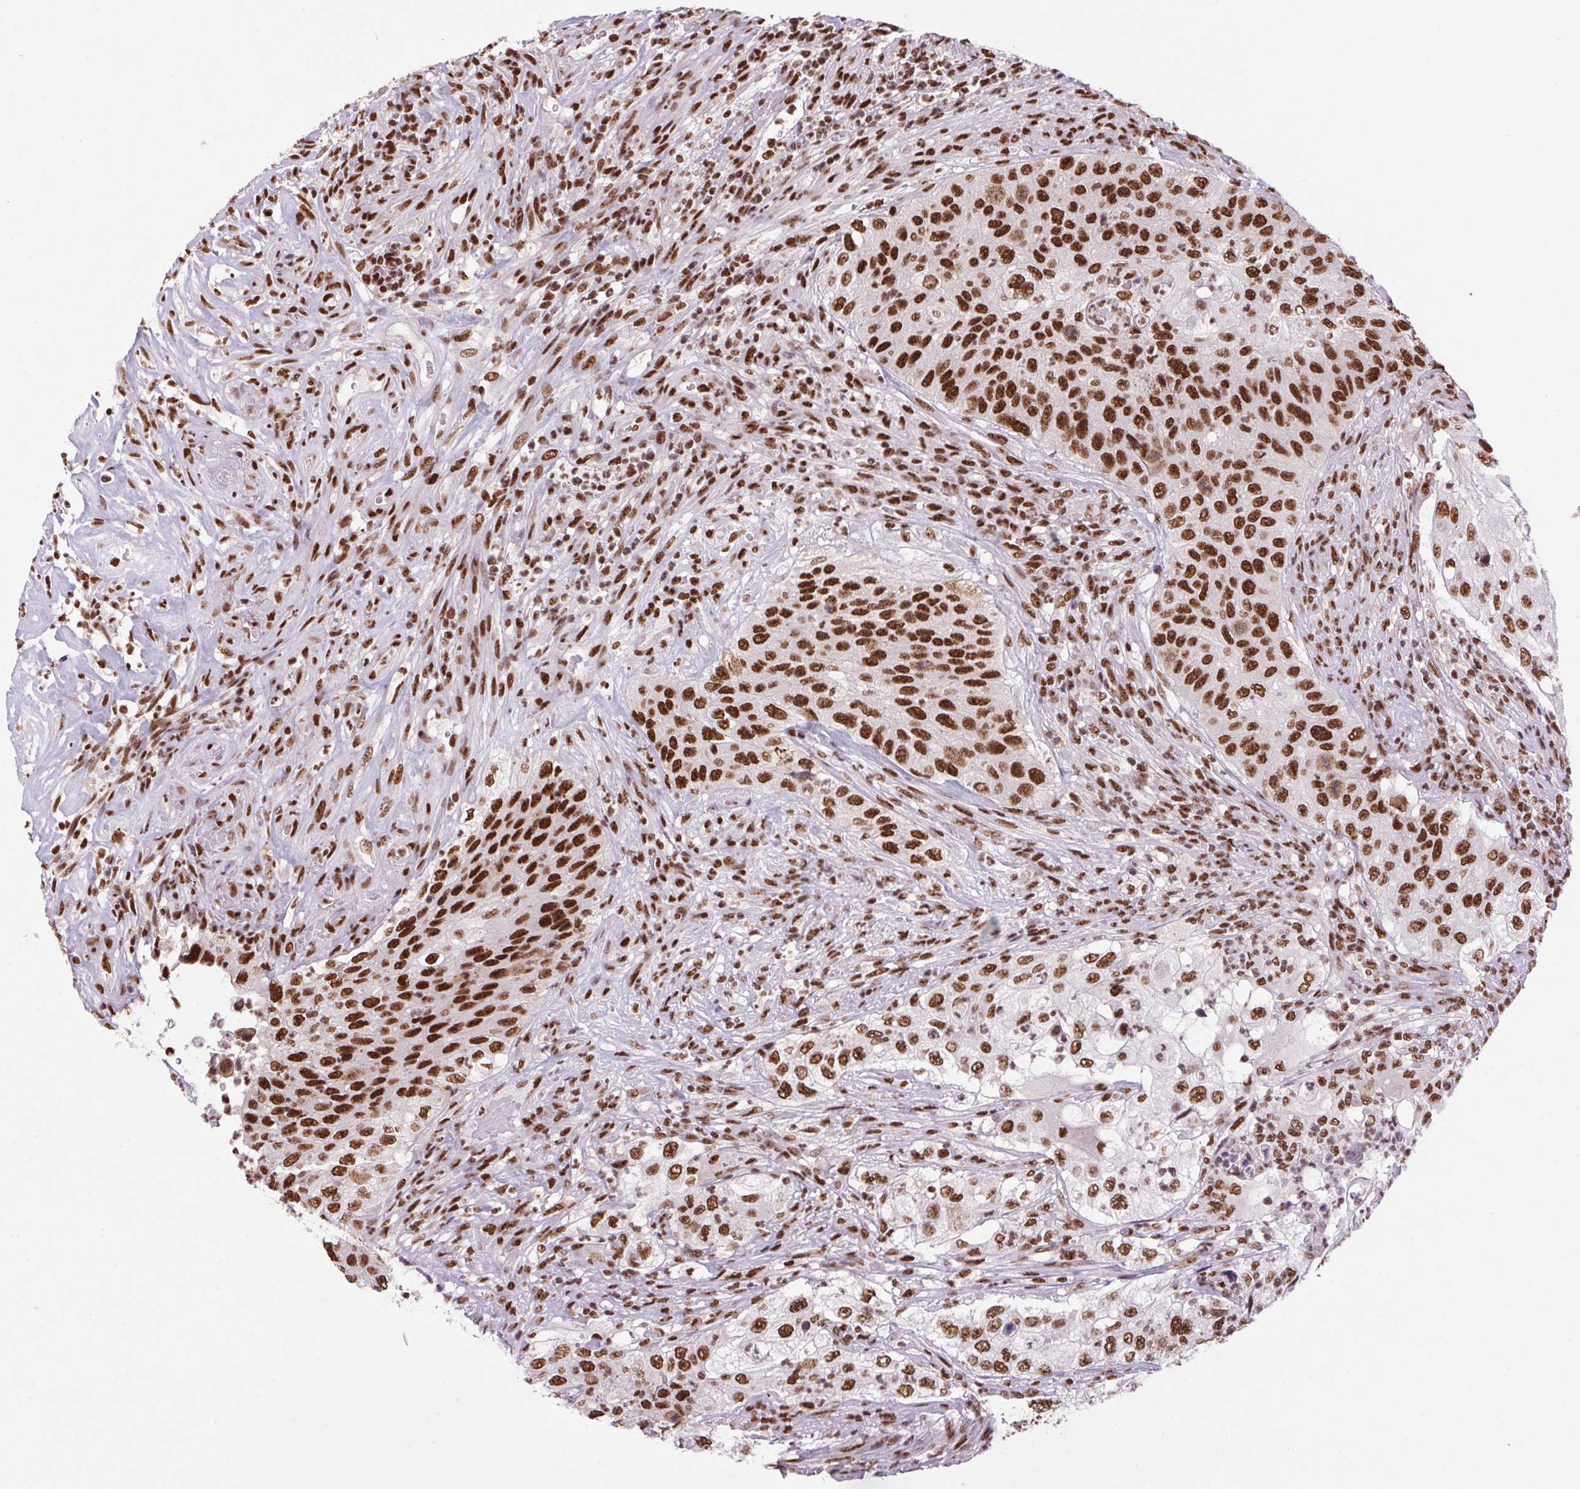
{"staining": {"intensity": "strong", "quantity": ">75%", "location": "nuclear"}, "tissue": "urothelial cancer", "cell_type": "Tumor cells", "image_type": "cancer", "snomed": [{"axis": "morphology", "description": "Urothelial carcinoma, High grade"}, {"axis": "topography", "description": "Urinary bladder"}], "caption": "Strong nuclear staining is present in about >75% of tumor cells in urothelial cancer.", "gene": "ZNF207", "patient": {"sex": "female", "age": 60}}